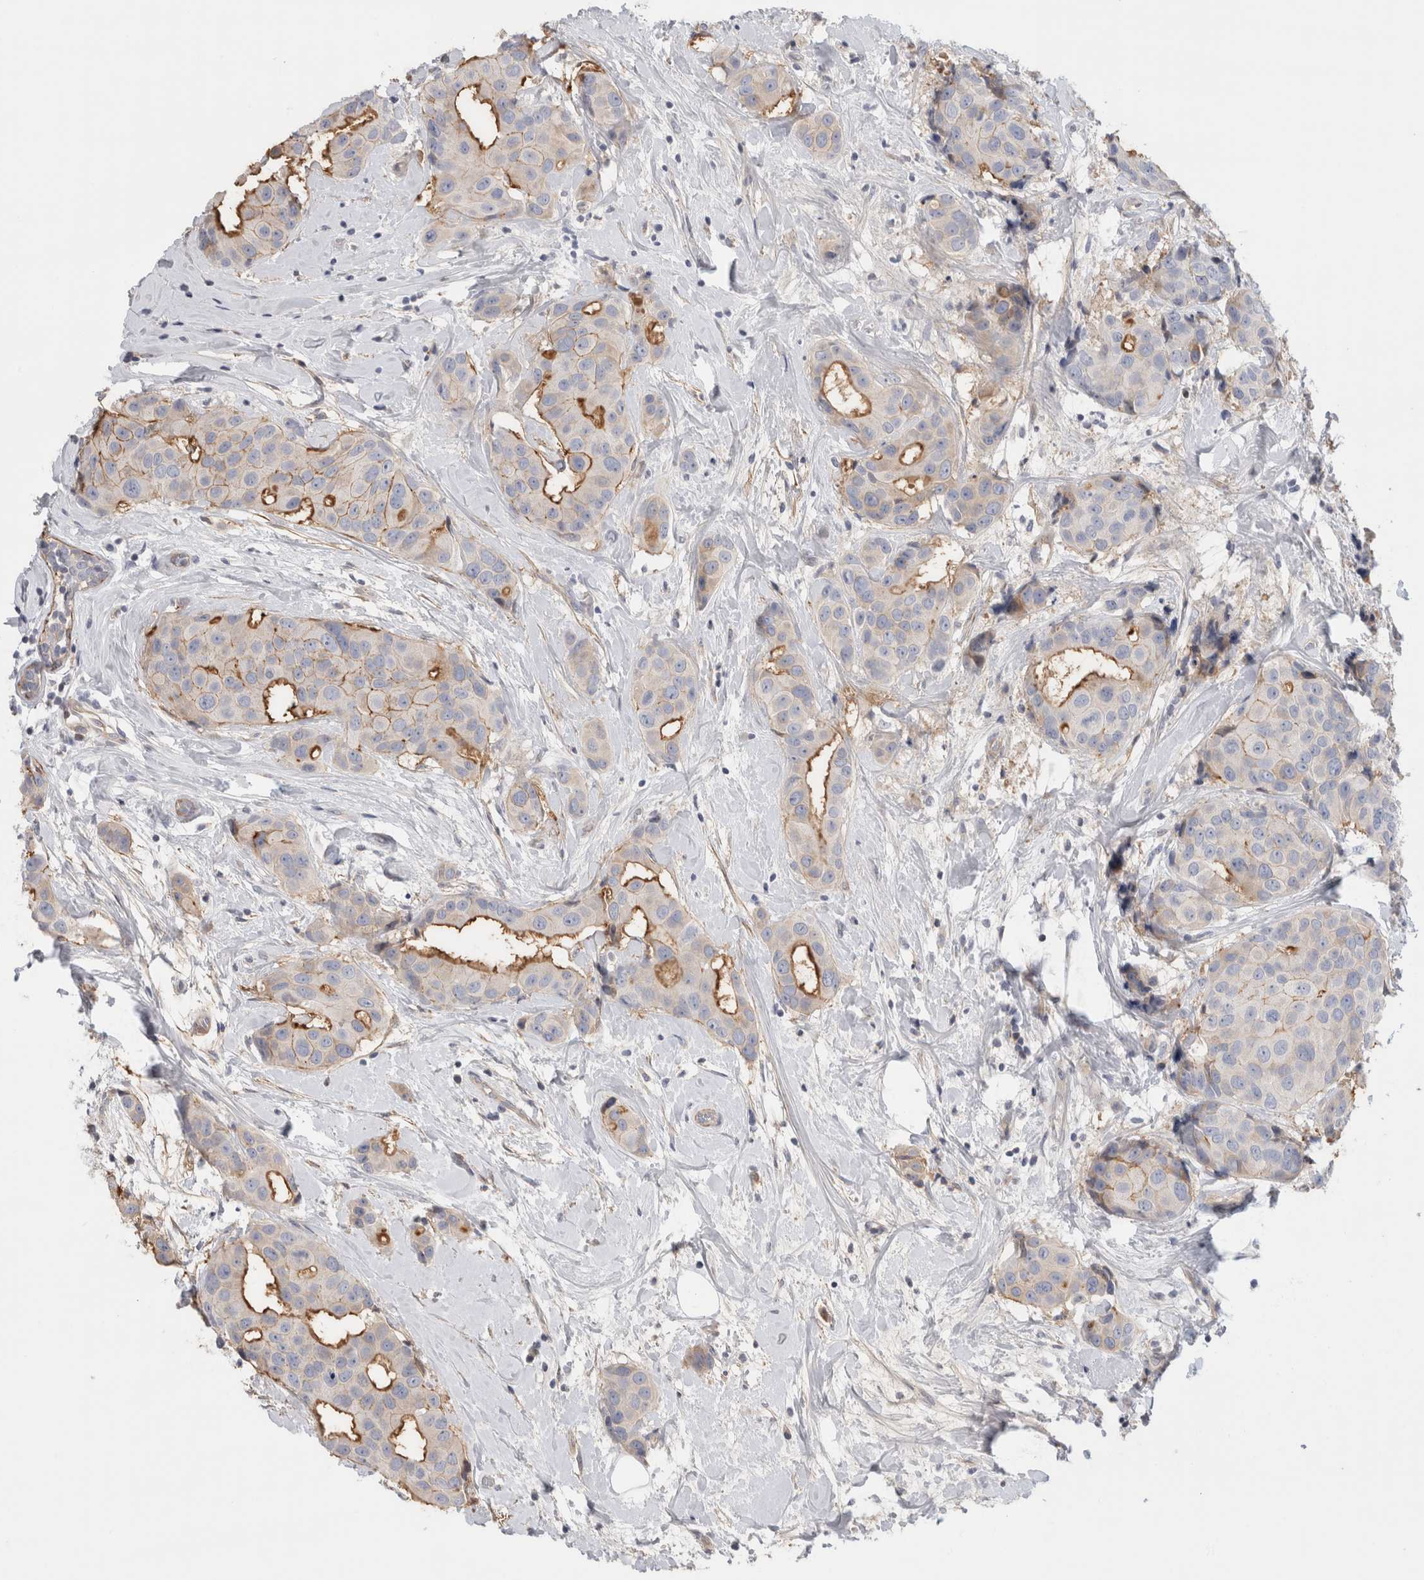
{"staining": {"intensity": "moderate", "quantity": "25%-75%", "location": "cytoplasmic/membranous"}, "tissue": "breast cancer", "cell_type": "Tumor cells", "image_type": "cancer", "snomed": [{"axis": "morphology", "description": "Normal tissue, NOS"}, {"axis": "morphology", "description": "Duct carcinoma"}, {"axis": "topography", "description": "Breast"}], "caption": "Protein staining by immunohistochemistry shows moderate cytoplasmic/membranous expression in approximately 25%-75% of tumor cells in infiltrating ductal carcinoma (breast).", "gene": "CFI", "patient": {"sex": "female", "age": 39}}